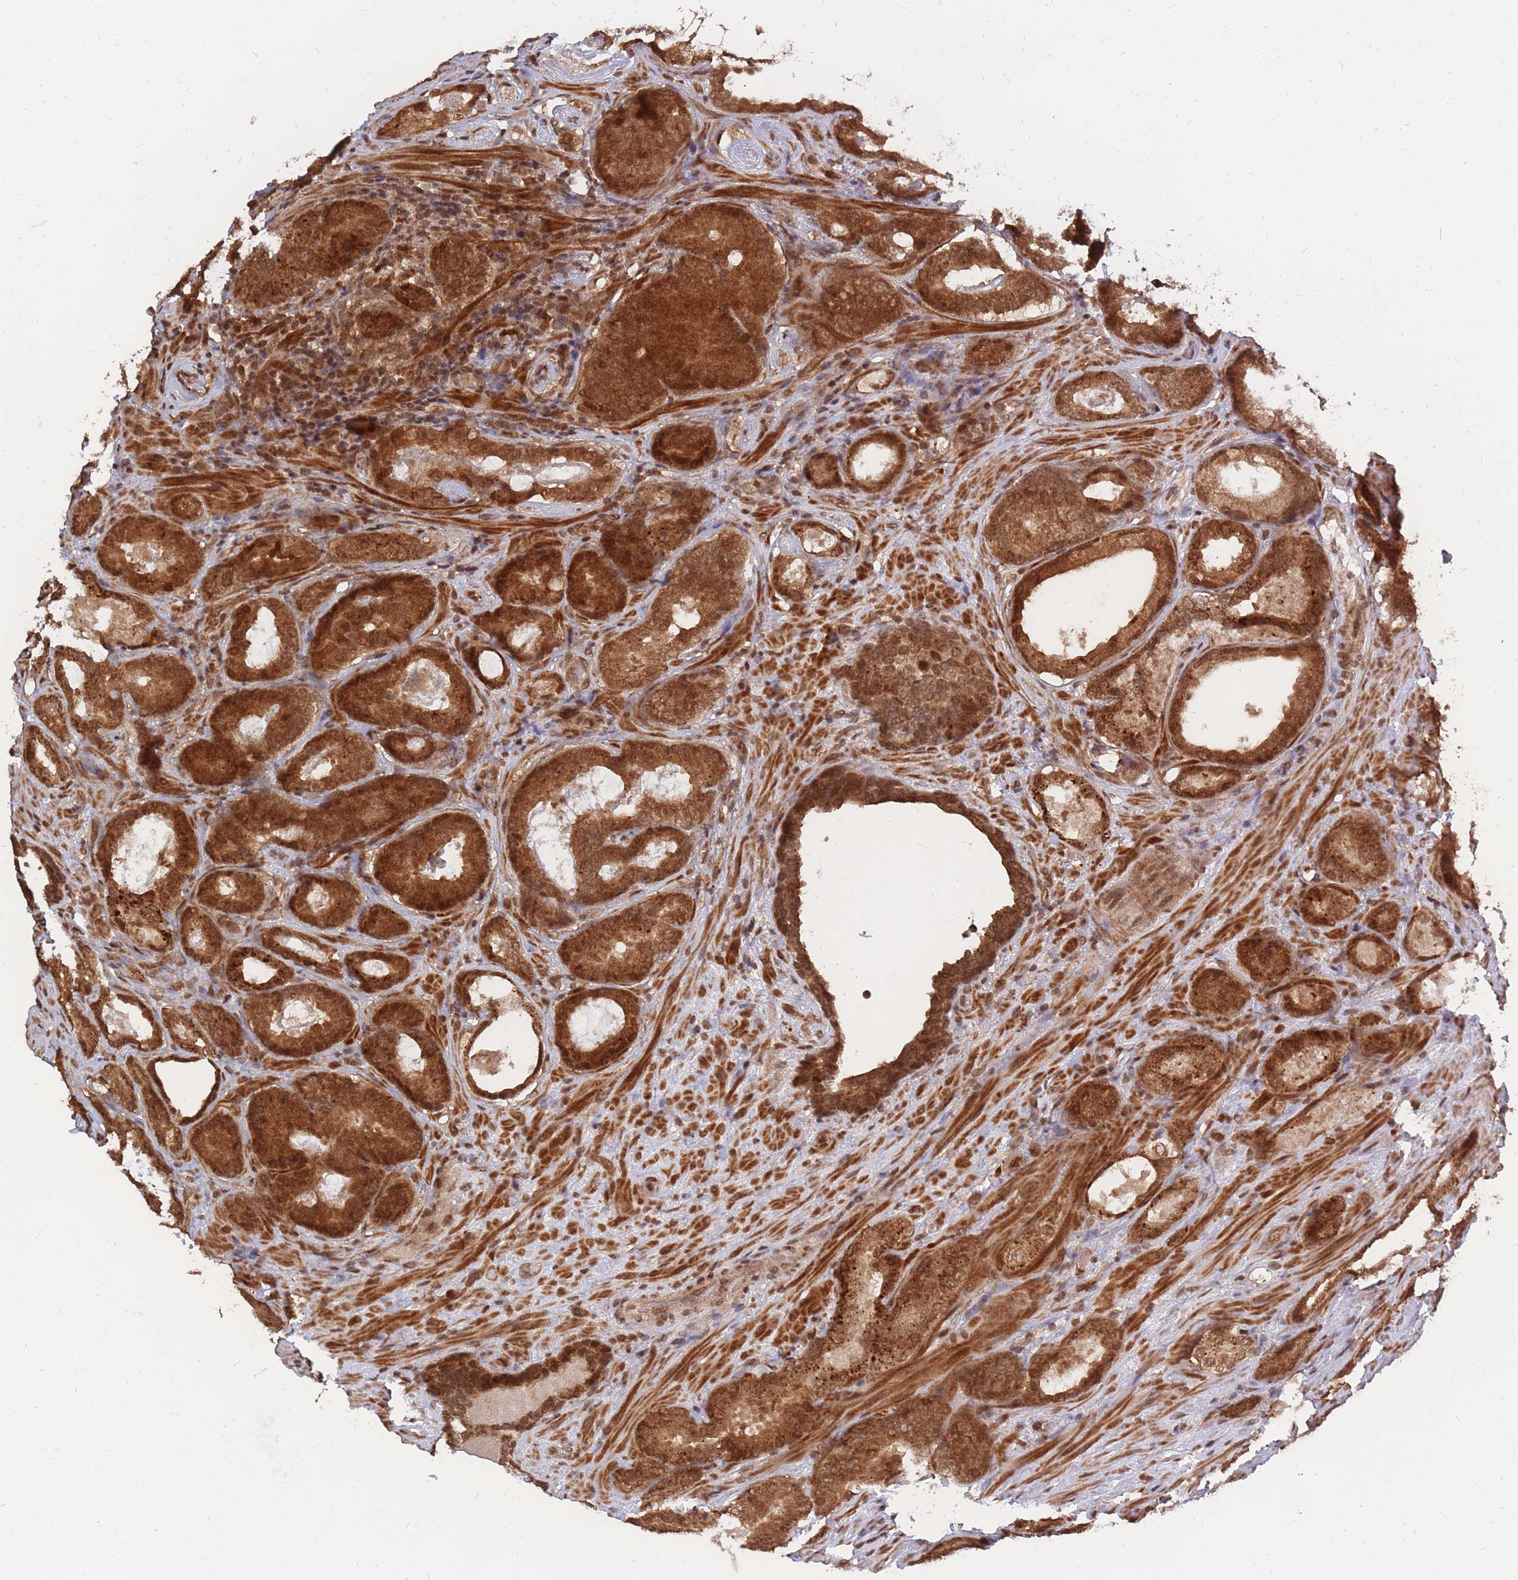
{"staining": {"intensity": "strong", "quantity": ">75%", "location": "cytoplasmic/membranous,nuclear"}, "tissue": "prostate cancer", "cell_type": "Tumor cells", "image_type": "cancer", "snomed": [{"axis": "morphology", "description": "Adenocarcinoma, High grade"}, {"axis": "topography", "description": "Prostate"}], "caption": "High-grade adenocarcinoma (prostate) stained for a protein (brown) demonstrates strong cytoplasmic/membranous and nuclear positive expression in about >75% of tumor cells.", "gene": "SRA1", "patient": {"sex": "male", "age": 66}}